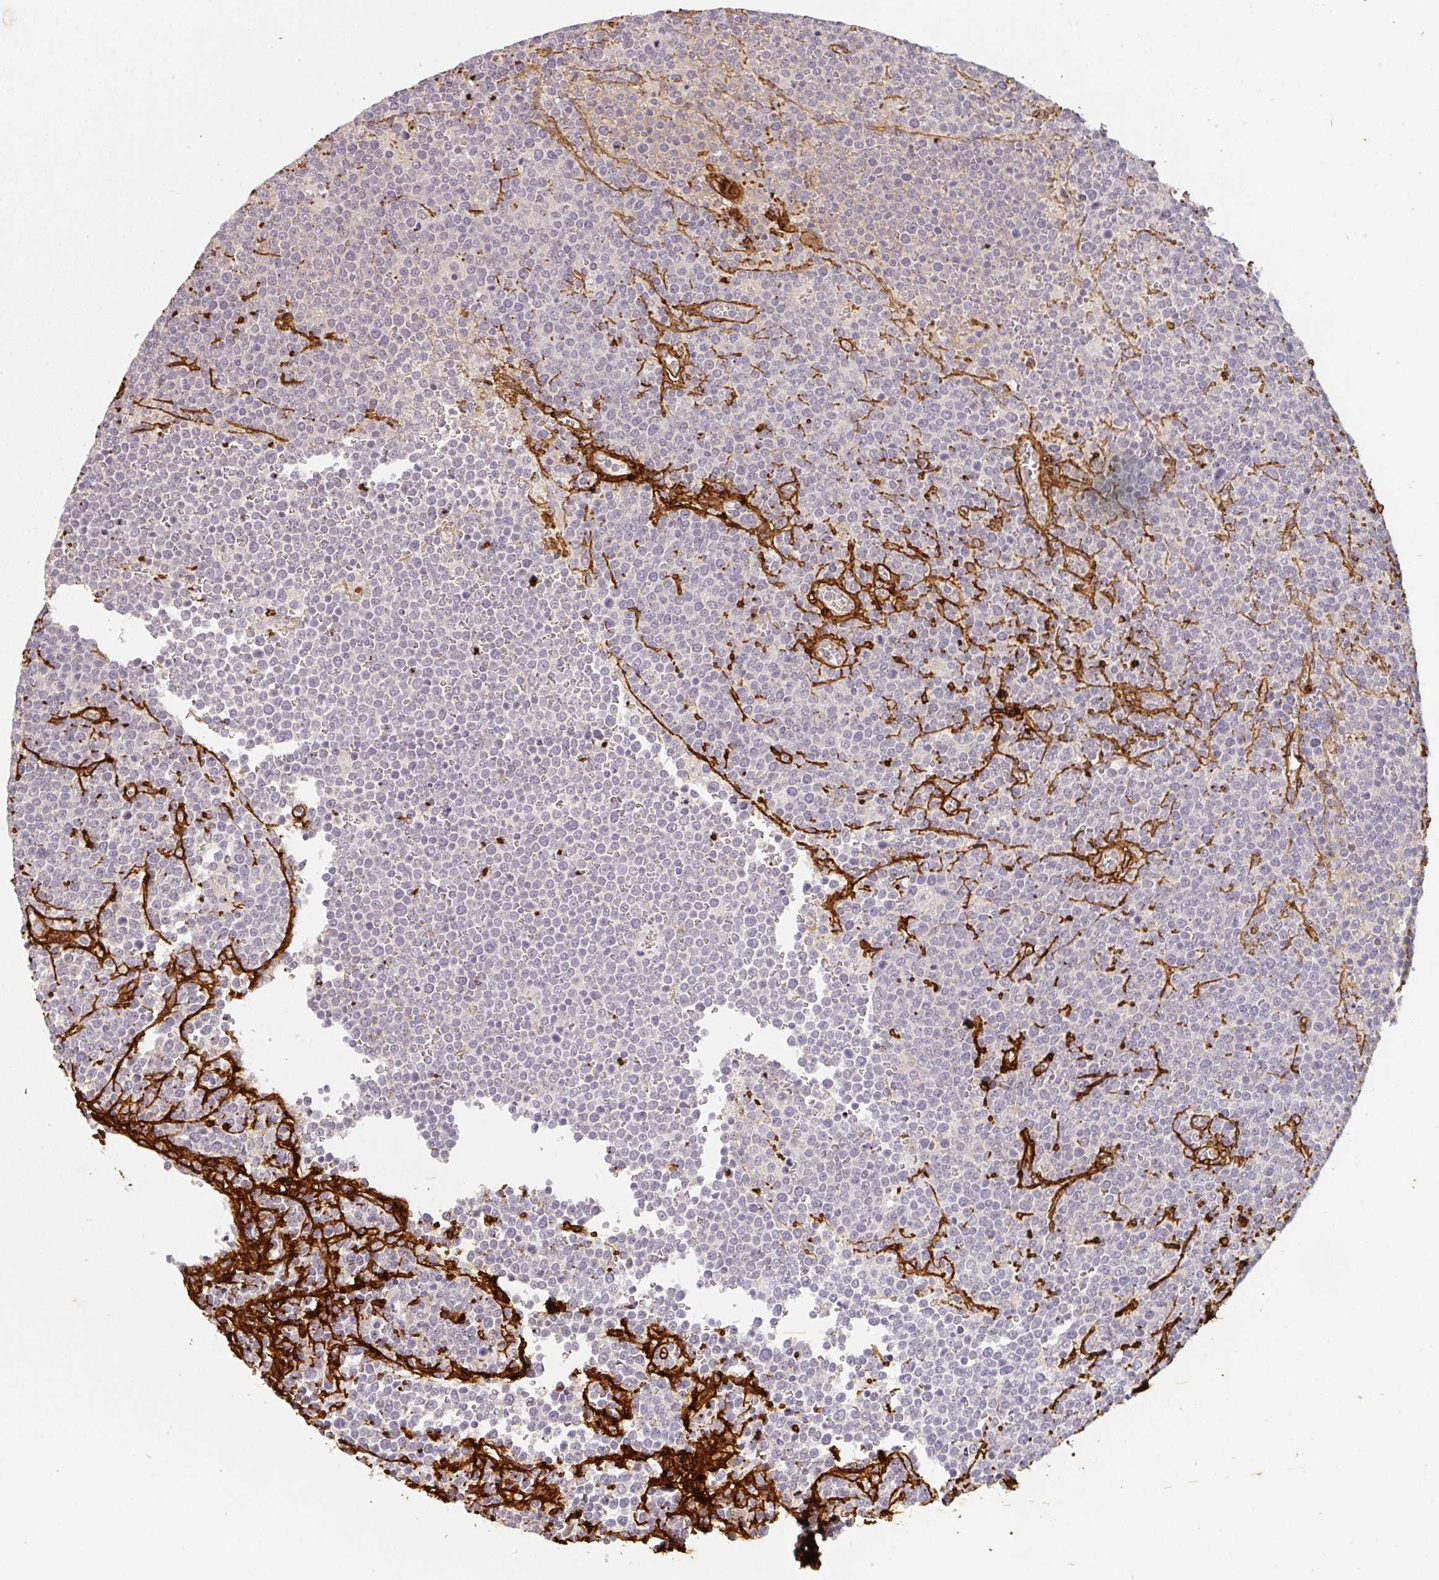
{"staining": {"intensity": "negative", "quantity": "none", "location": "none"}, "tissue": "lymphoma", "cell_type": "Tumor cells", "image_type": "cancer", "snomed": [{"axis": "morphology", "description": "Malignant lymphoma, non-Hodgkin's type, High grade"}, {"axis": "topography", "description": "Lymph node"}], "caption": "The immunohistochemistry (IHC) photomicrograph has no significant expression in tumor cells of lymphoma tissue. Brightfield microscopy of immunohistochemistry (IHC) stained with DAB (brown) and hematoxylin (blue), captured at high magnification.", "gene": "COL3A1", "patient": {"sex": "male", "age": 61}}